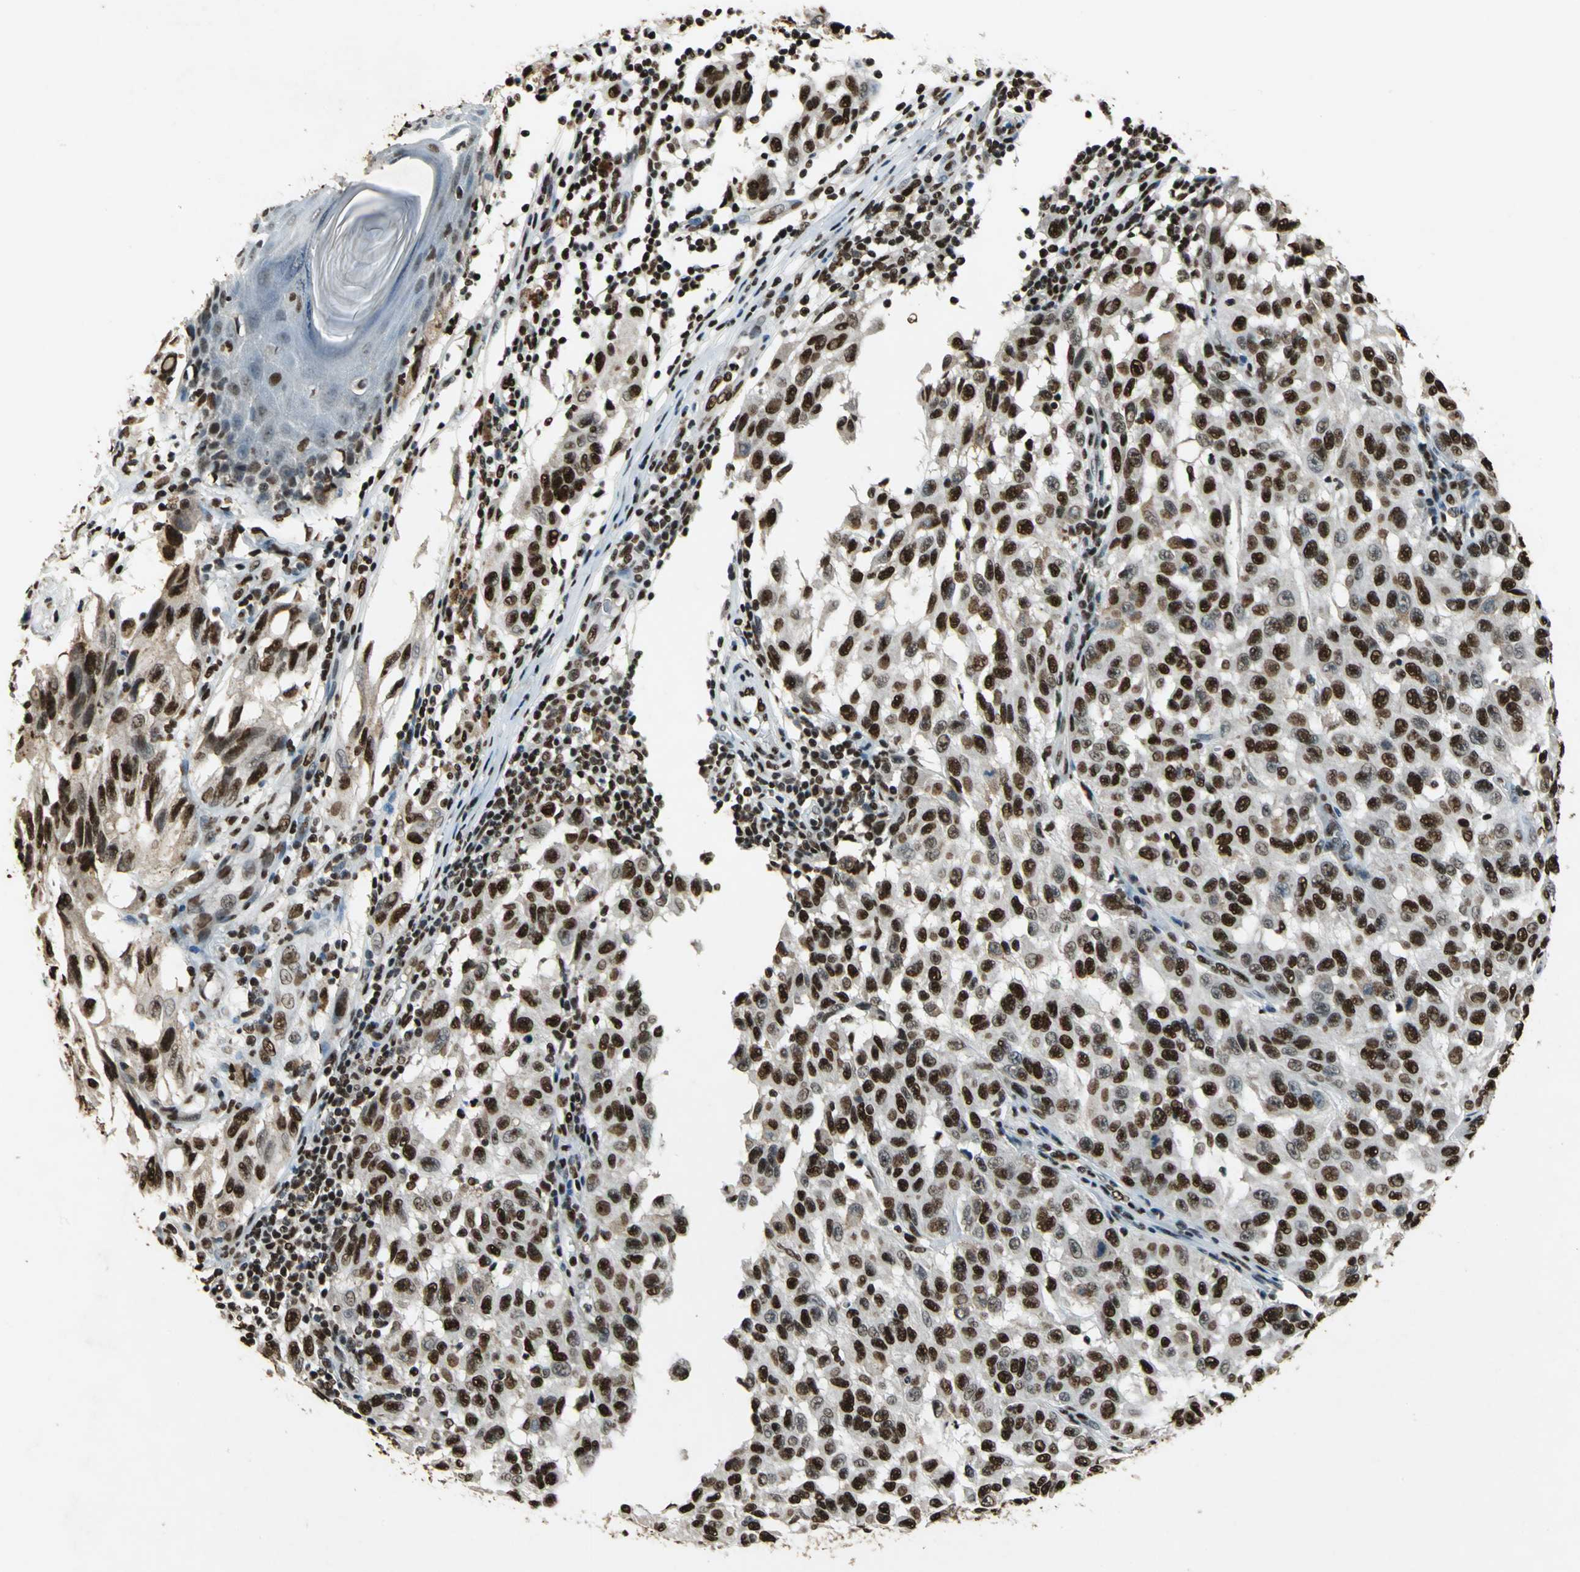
{"staining": {"intensity": "strong", "quantity": ">75%", "location": "cytoplasmic/membranous,nuclear"}, "tissue": "melanoma", "cell_type": "Tumor cells", "image_type": "cancer", "snomed": [{"axis": "morphology", "description": "Malignant melanoma, NOS"}, {"axis": "topography", "description": "Skin"}], "caption": "Human malignant melanoma stained for a protein (brown) demonstrates strong cytoplasmic/membranous and nuclear positive staining in approximately >75% of tumor cells.", "gene": "ANP32A", "patient": {"sex": "male", "age": 30}}